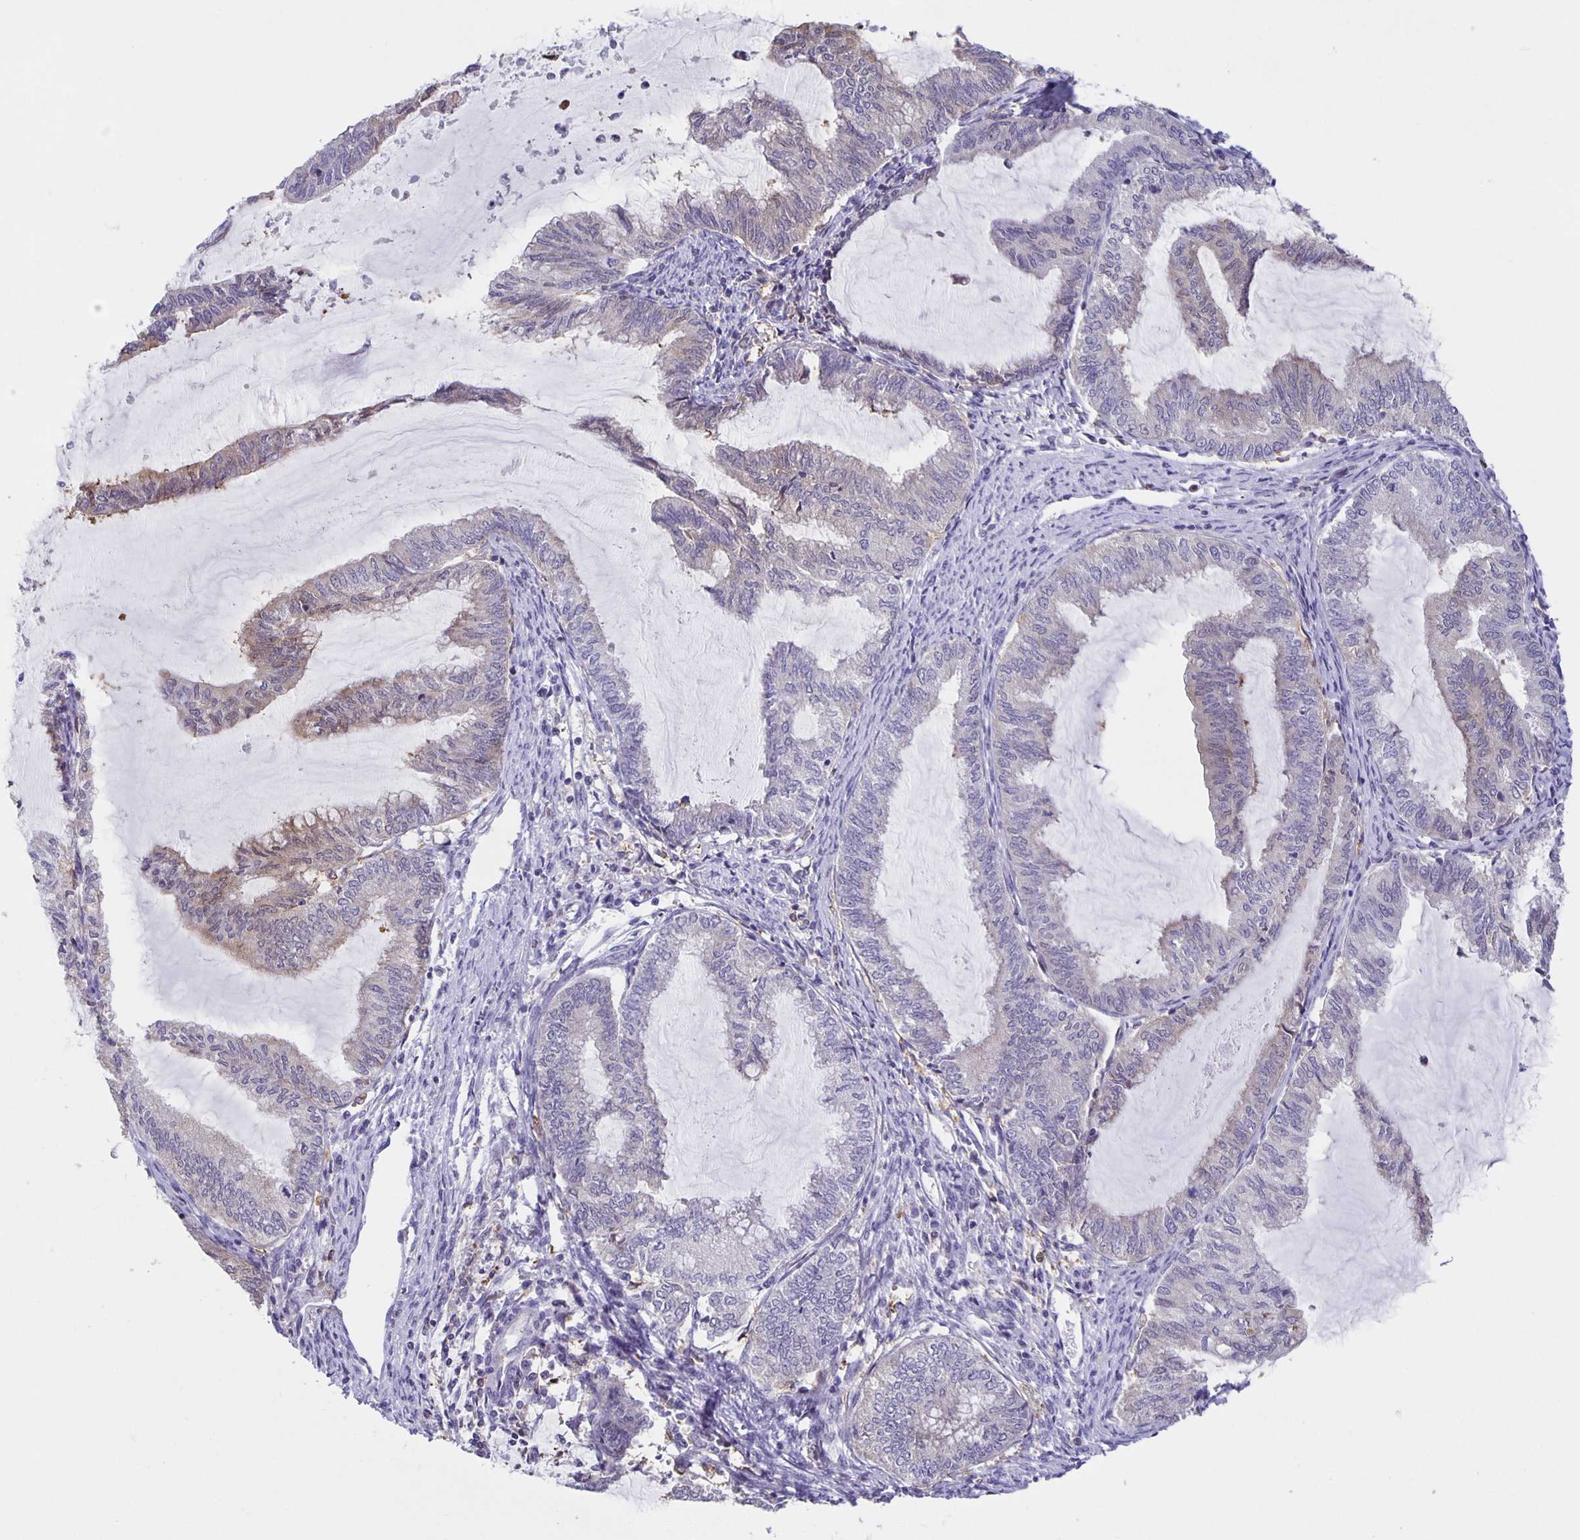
{"staining": {"intensity": "negative", "quantity": "none", "location": "none"}, "tissue": "endometrial cancer", "cell_type": "Tumor cells", "image_type": "cancer", "snomed": [{"axis": "morphology", "description": "Adenocarcinoma, NOS"}, {"axis": "topography", "description": "Endometrium"}], "caption": "Tumor cells show no significant staining in endometrial cancer. (DAB (3,3'-diaminobenzidine) immunohistochemistry with hematoxylin counter stain).", "gene": "MARCHF6", "patient": {"sex": "female", "age": 79}}